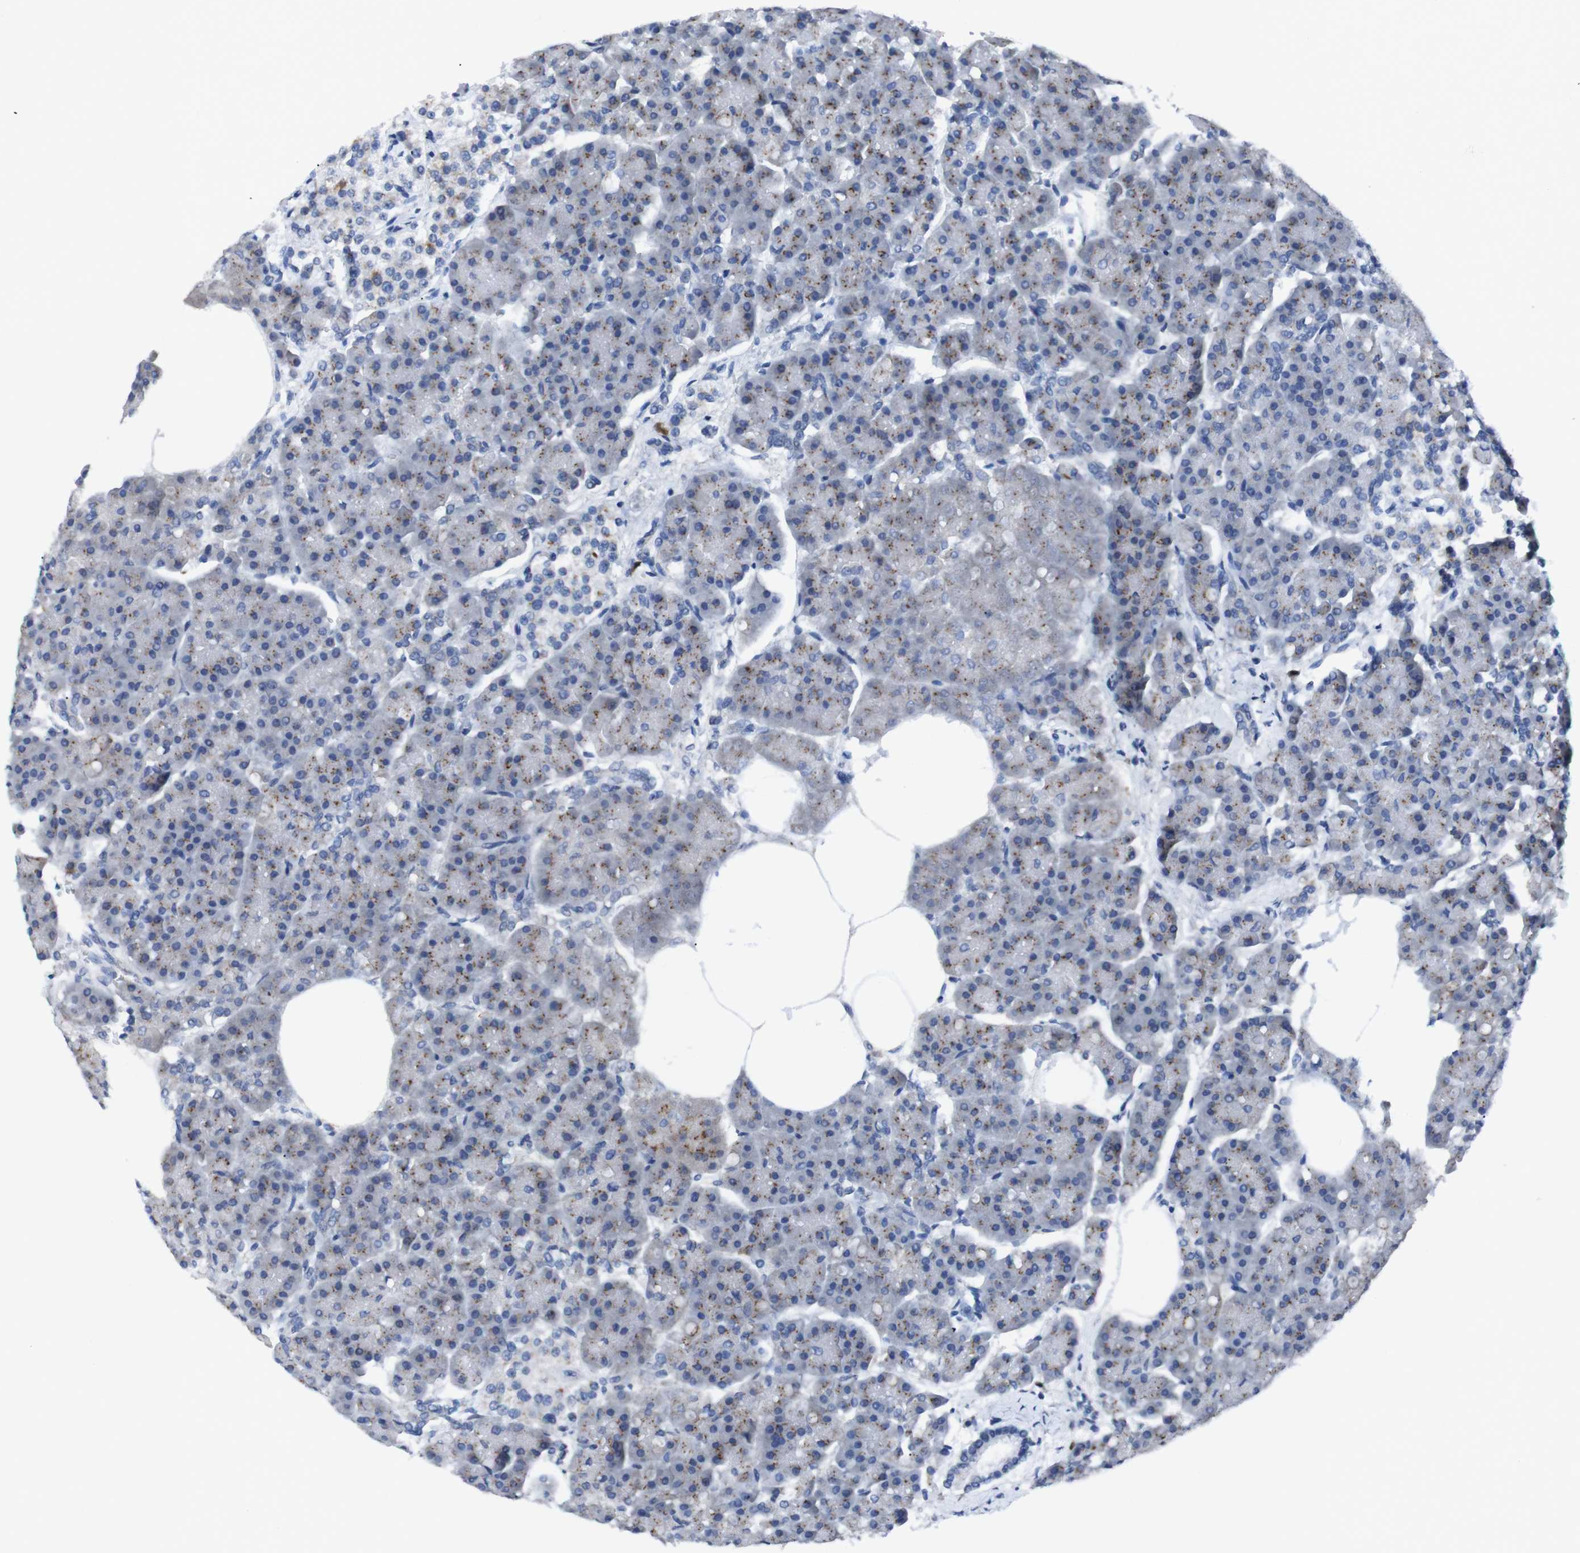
{"staining": {"intensity": "moderate", "quantity": "25%-75%", "location": "cytoplasmic/membranous"}, "tissue": "pancreas", "cell_type": "Exocrine glandular cells", "image_type": "normal", "snomed": [{"axis": "morphology", "description": "Normal tissue, NOS"}, {"axis": "topography", "description": "Pancreas"}], "caption": "Protein staining of unremarkable pancreas reveals moderate cytoplasmic/membranous expression in about 25%-75% of exocrine glandular cells.", "gene": "IRF4", "patient": {"sex": "female", "age": 70}}